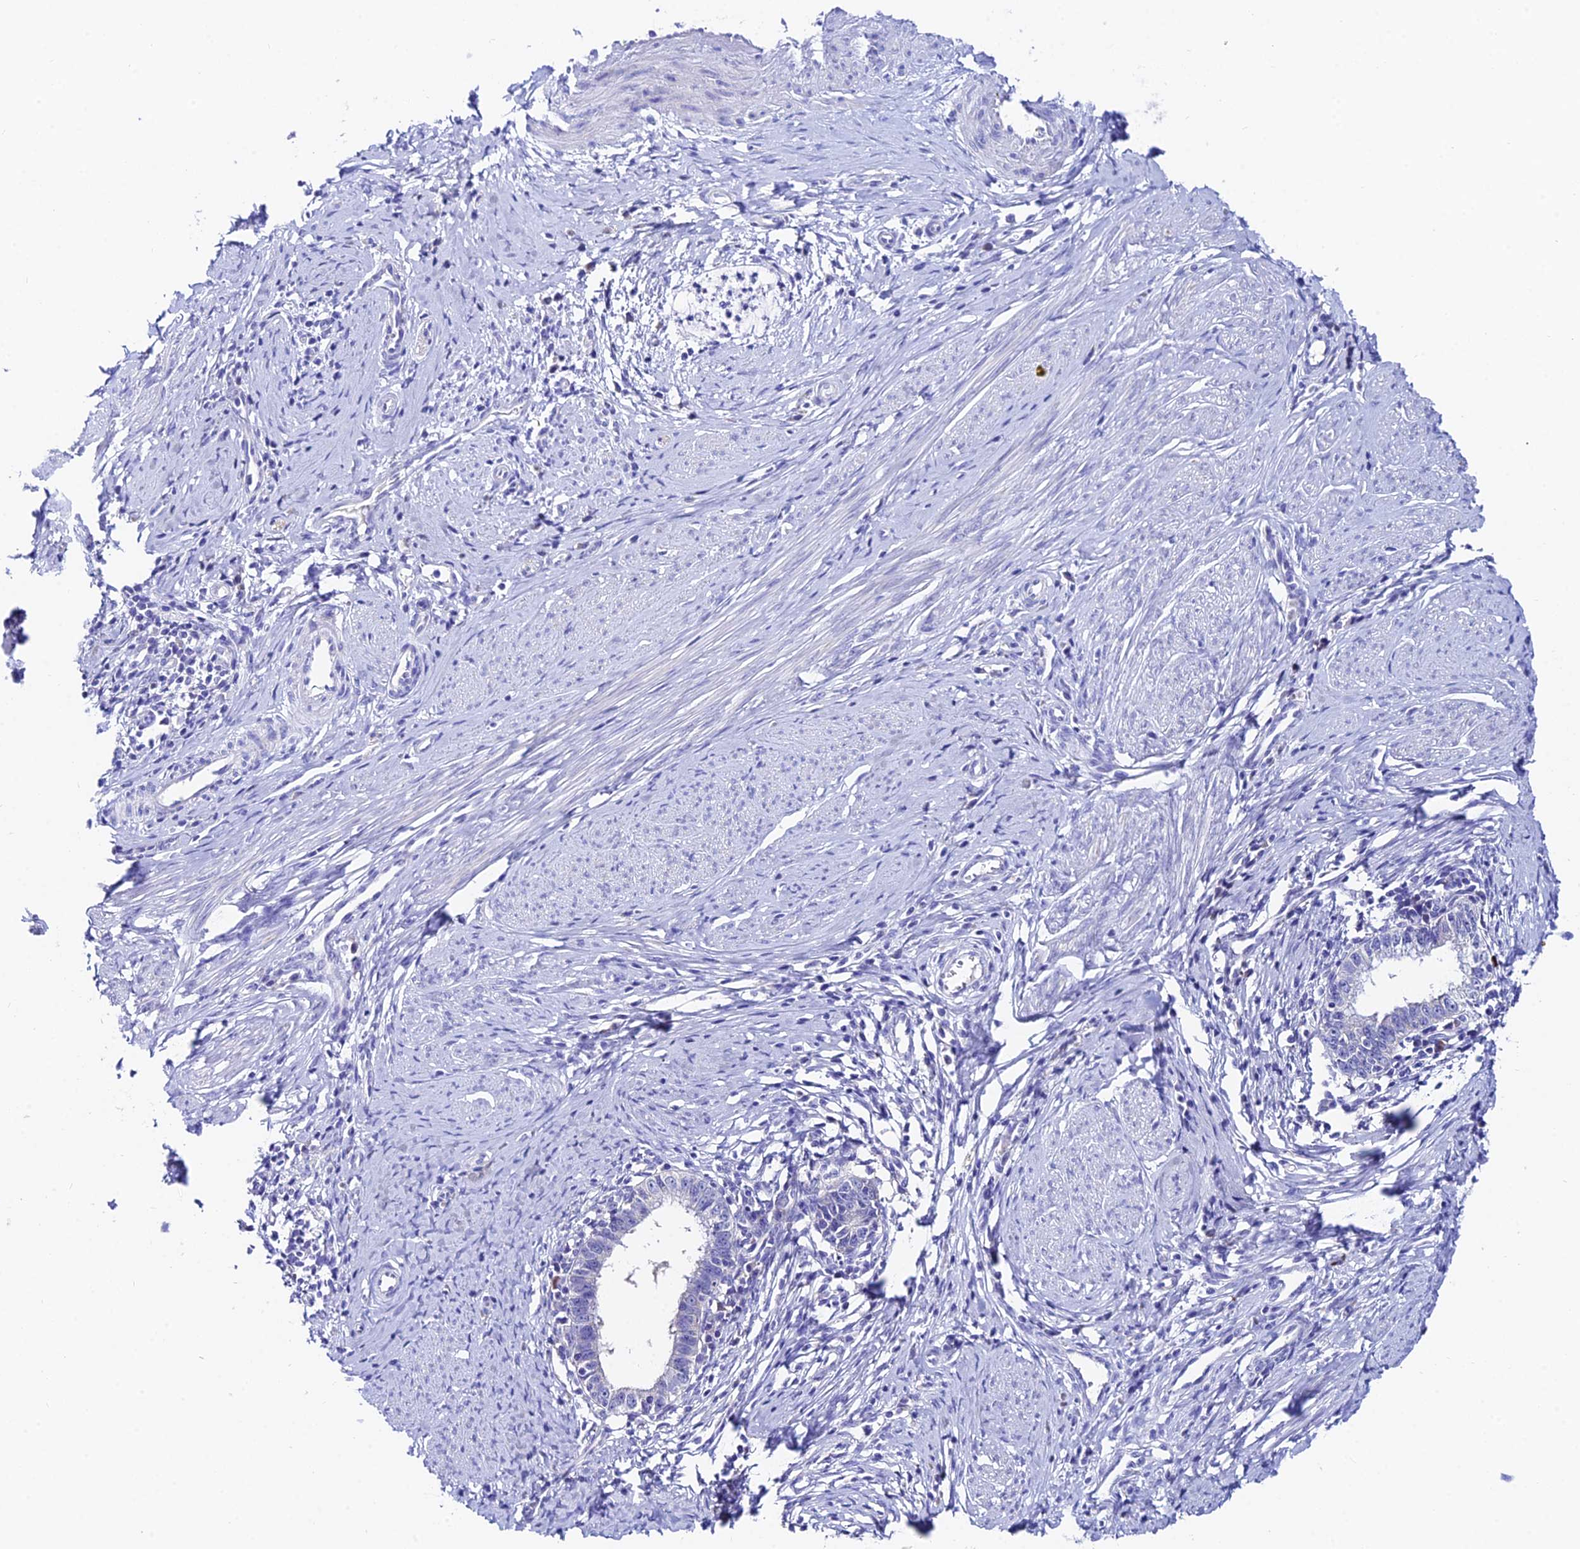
{"staining": {"intensity": "negative", "quantity": "none", "location": "none"}, "tissue": "cervical cancer", "cell_type": "Tumor cells", "image_type": "cancer", "snomed": [{"axis": "morphology", "description": "Adenocarcinoma, NOS"}, {"axis": "topography", "description": "Cervix"}], "caption": "Protein analysis of cervical cancer displays no significant positivity in tumor cells. (DAB immunohistochemistry (IHC) with hematoxylin counter stain).", "gene": "CEP41", "patient": {"sex": "female", "age": 36}}